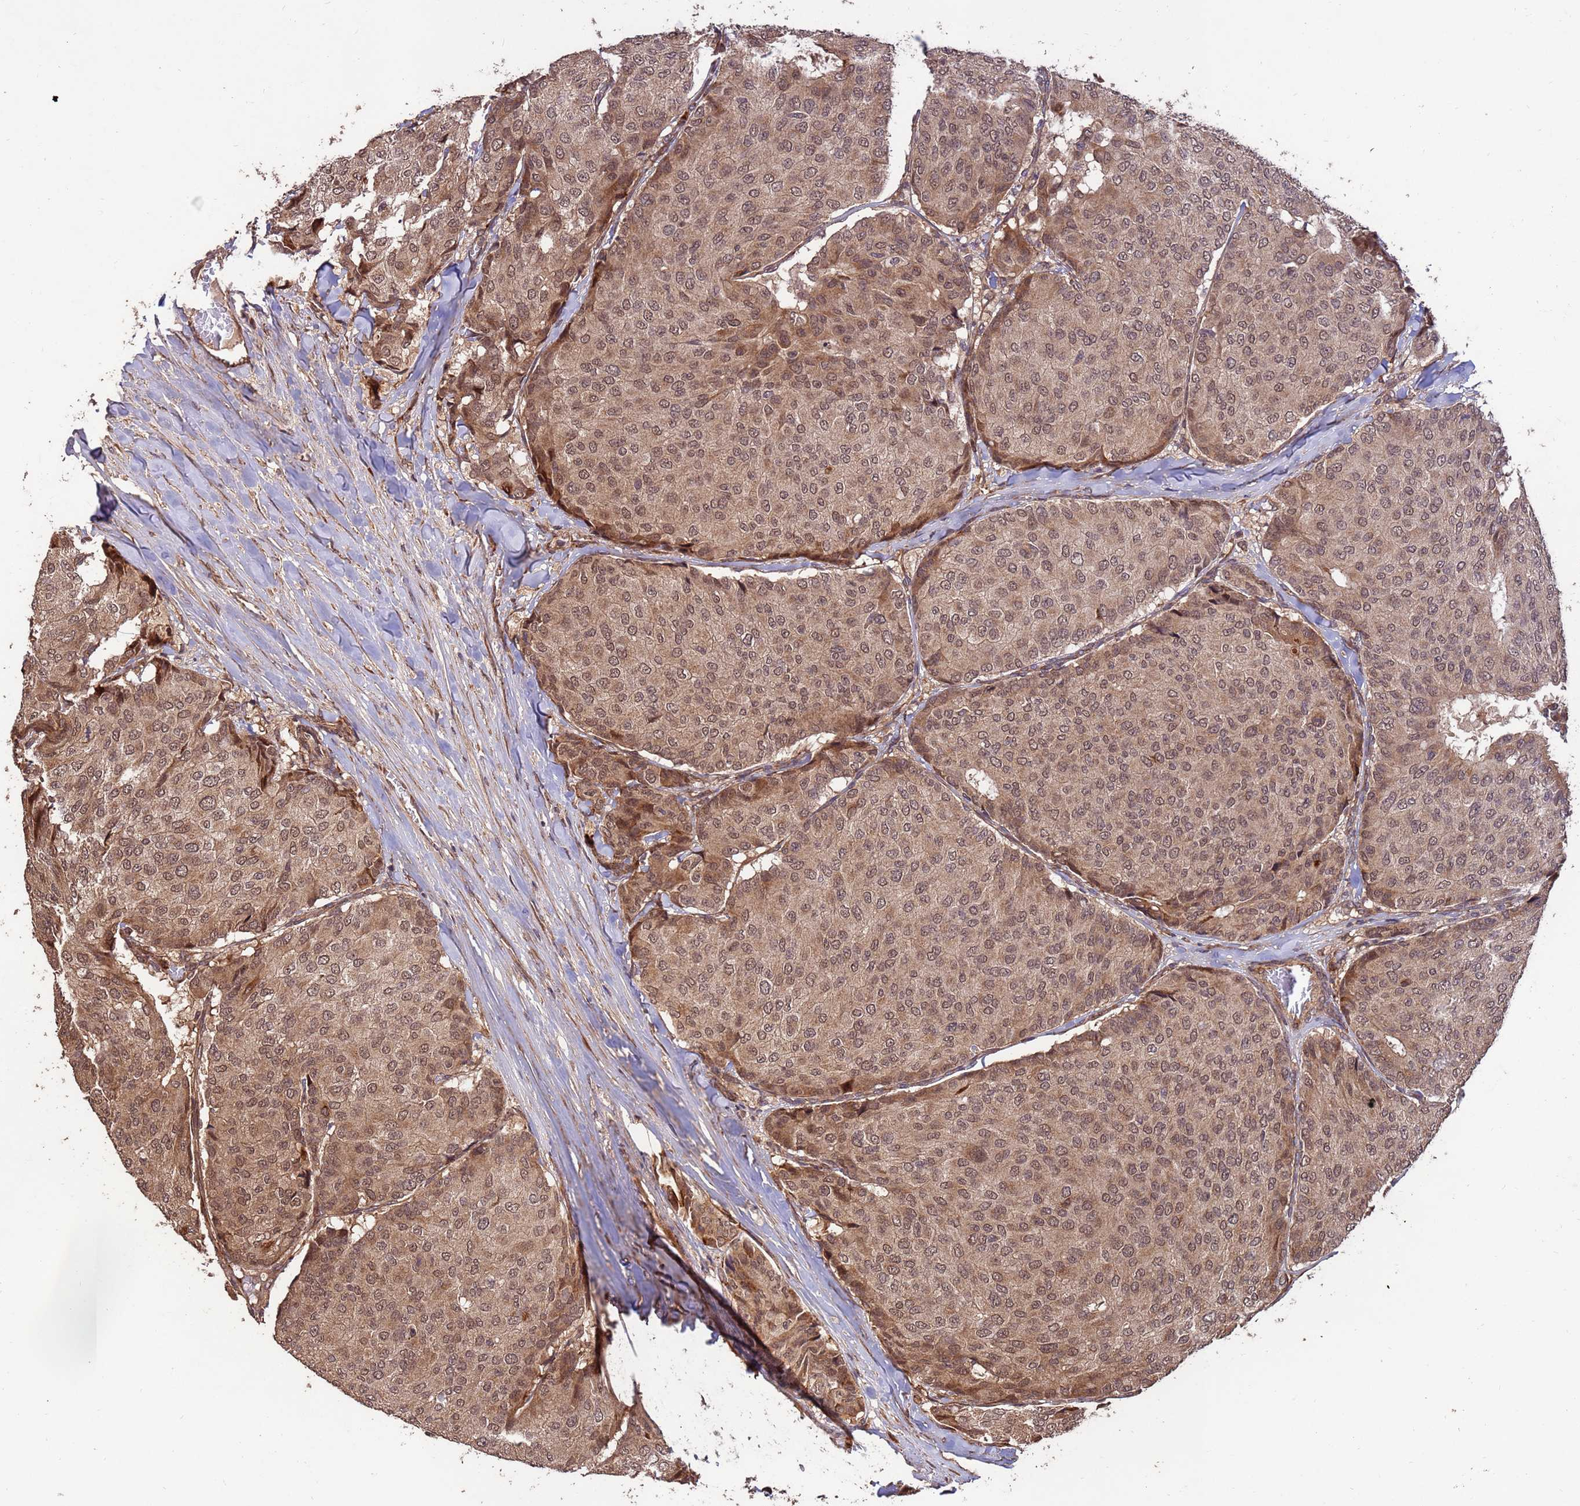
{"staining": {"intensity": "moderate", "quantity": ">75%", "location": "cytoplasmic/membranous,nuclear"}, "tissue": "breast cancer", "cell_type": "Tumor cells", "image_type": "cancer", "snomed": [{"axis": "morphology", "description": "Duct carcinoma"}, {"axis": "topography", "description": "Breast"}], "caption": "This histopathology image displays IHC staining of human breast infiltrating ductal carcinoma, with medium moderate cytoplasmic/membranous and nuclear expression in about >75% of tumor cells.", "gene": "ZNF619", "patient": {"sex": "female", "age": 75}}